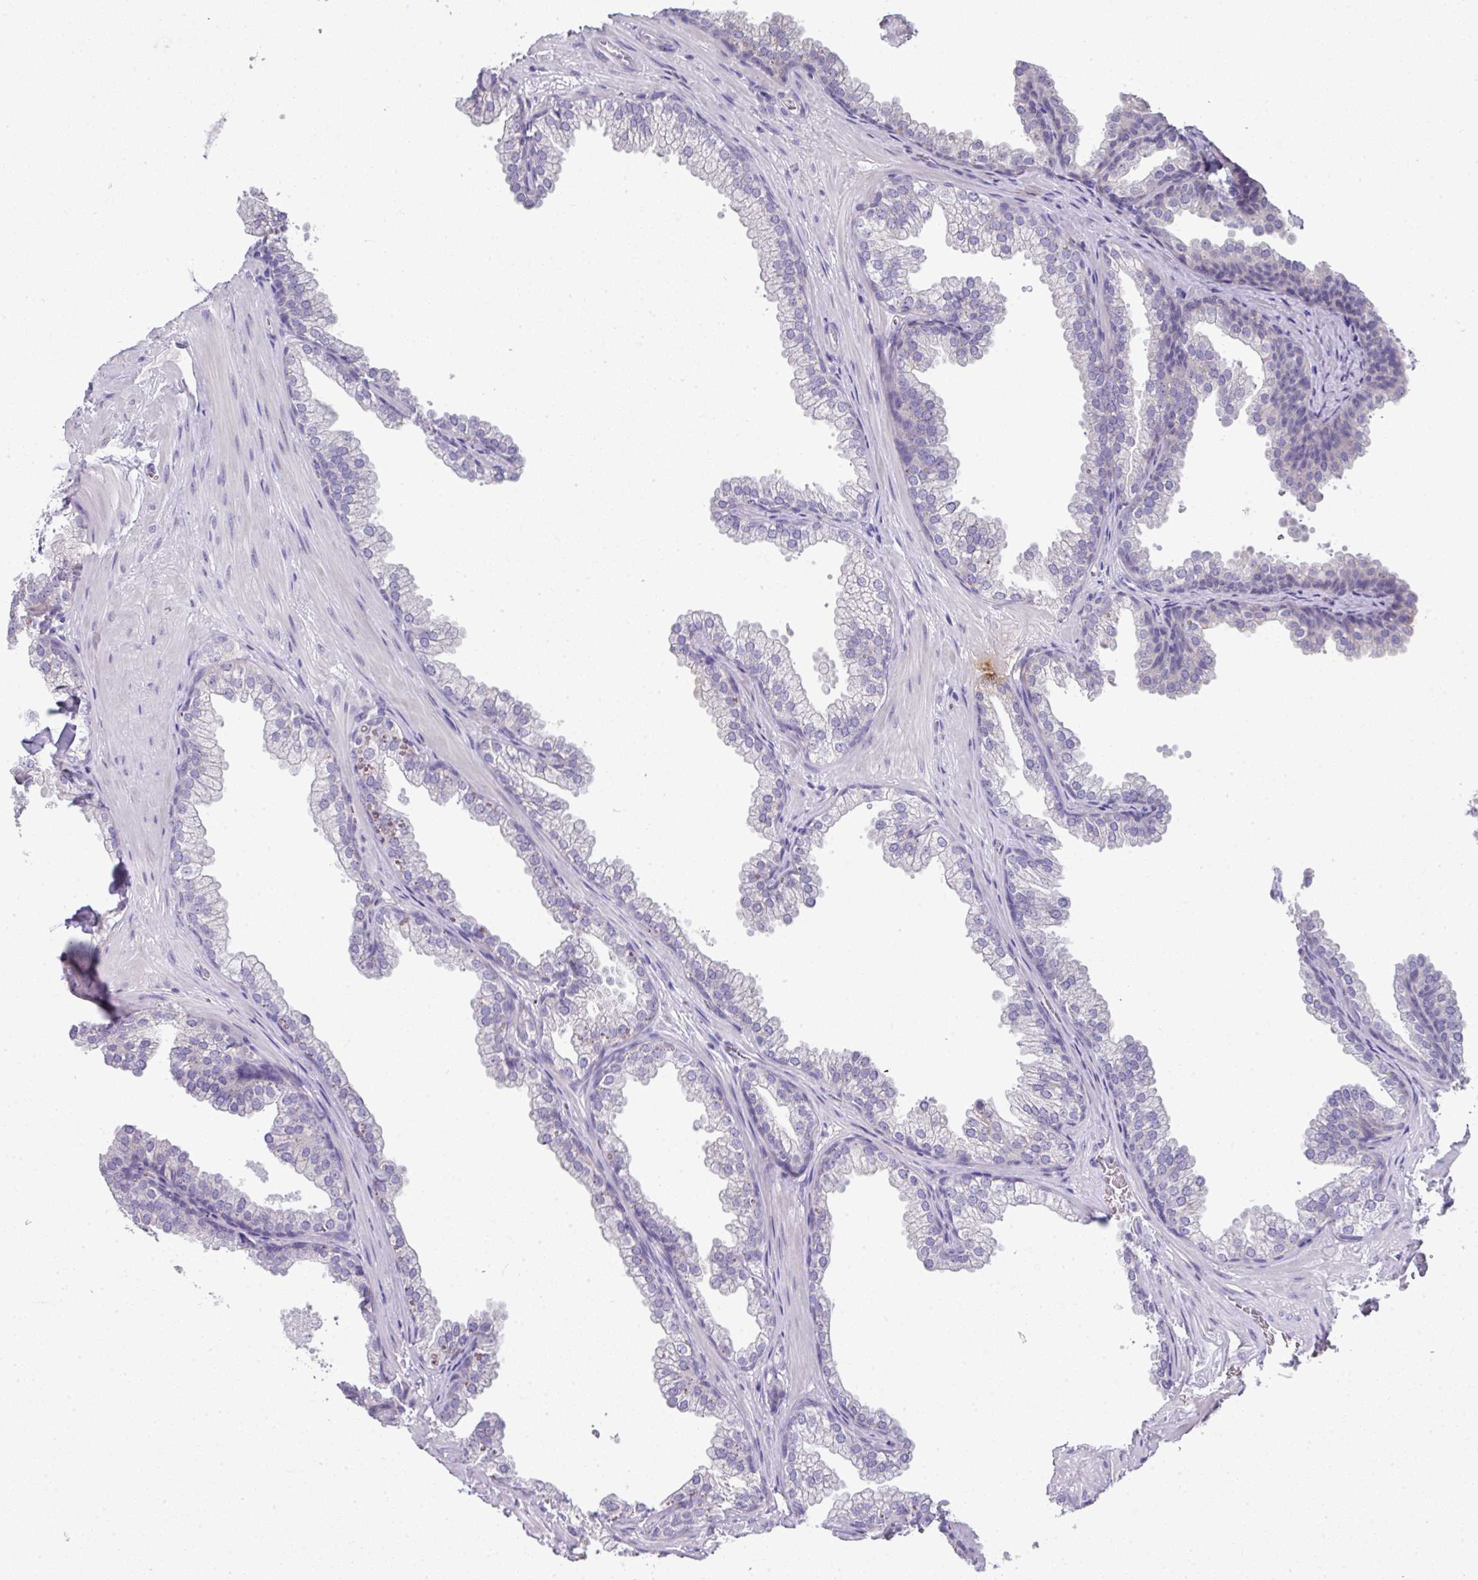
{"staining": {"intensity": "negative", "quantity": "none", "location": "none"}, "tissue": "prostate", "cell_type": "Glandular cells", "image_type": "normal", "snomed": [{"axis": "morphology", "description": "Normal tissue, NOS"}, {"axis": "topography", "description": "Prostate"}], "caption": "The immunohistochemistry (IHC) photomicrograph has no significant expression in glandular cells of prostate. (DAB (3,3'-diaminobenzidine) immunohistochemistry, high magnification).", "gene": "GCG", "patient": {"sex": "male", "age": 37}}